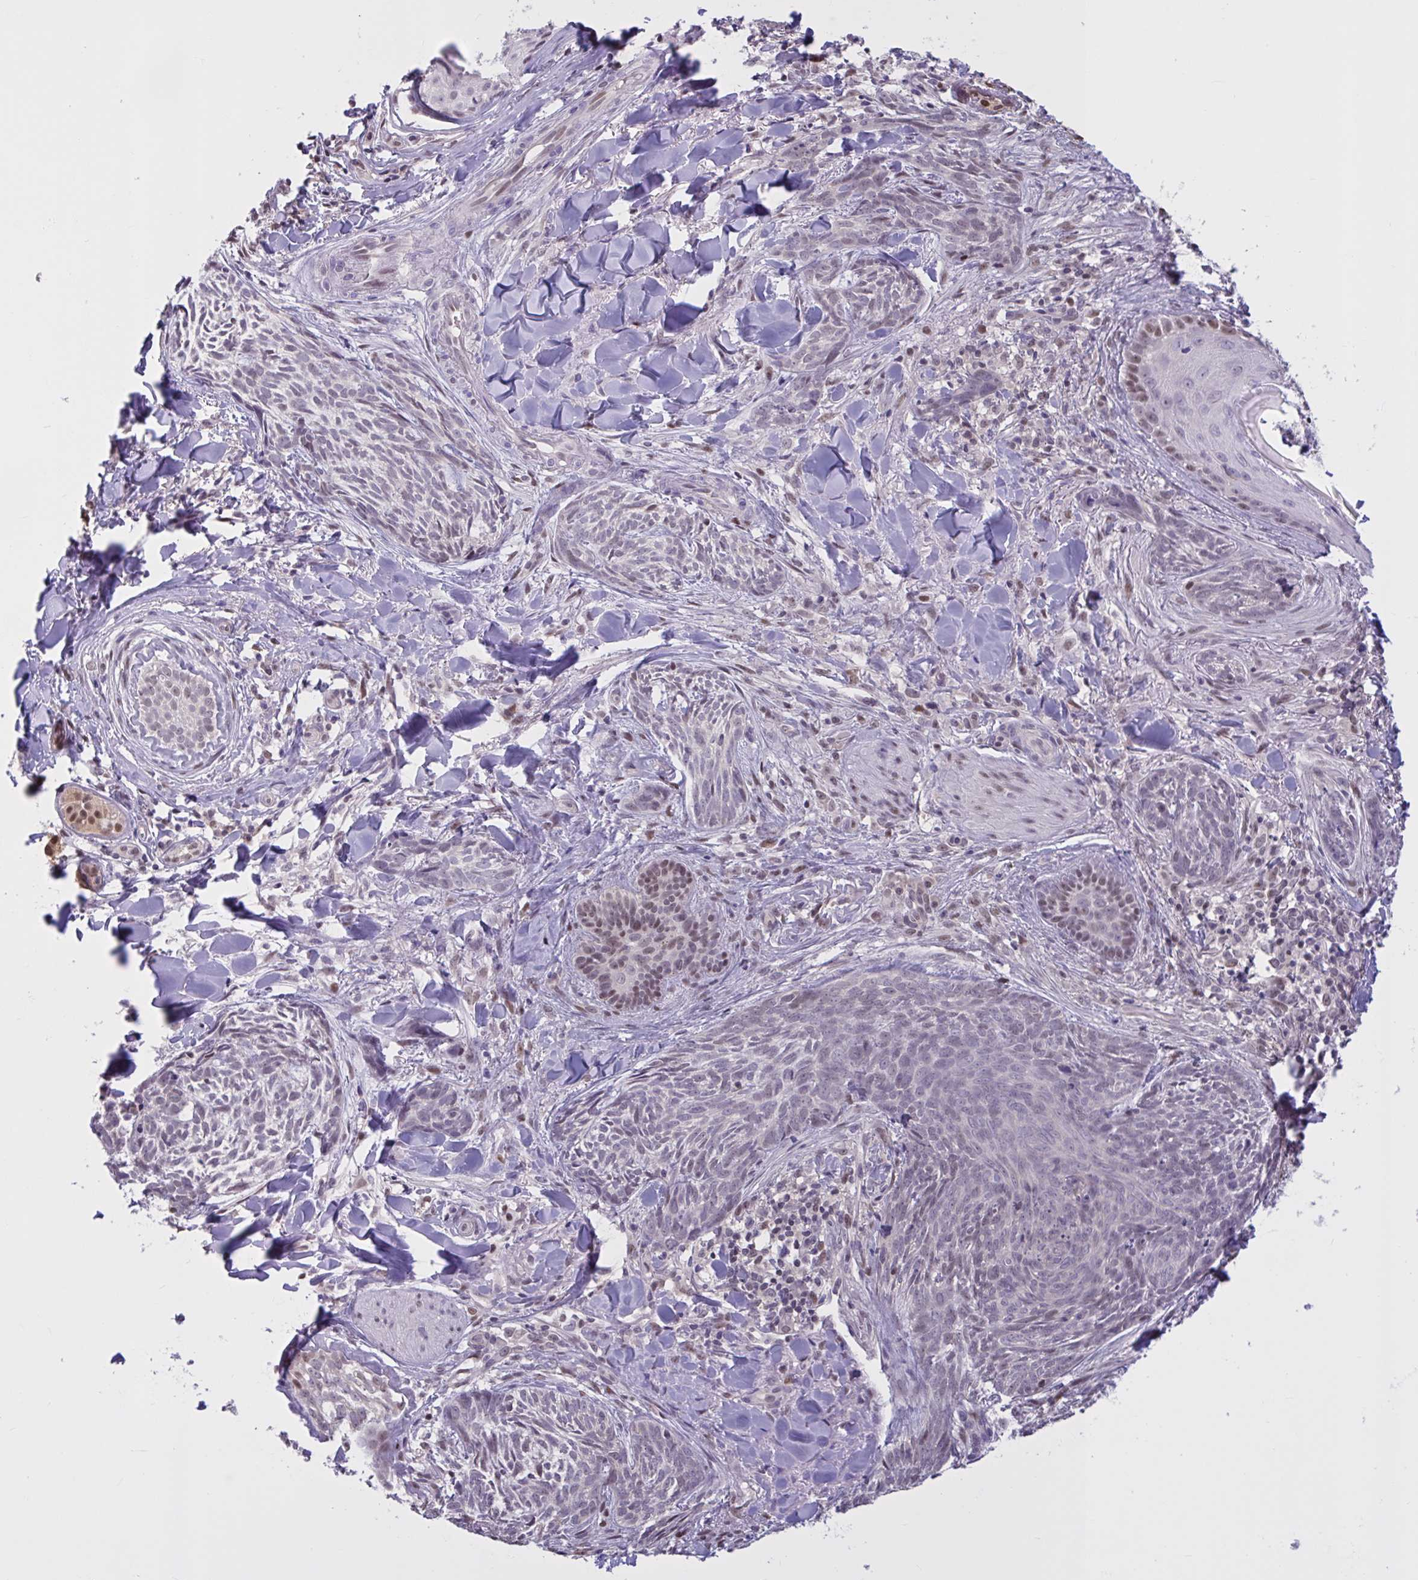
{"staining": {"intensity": "weak", "quantity": "<25%", "location": "nuclear"}, "tissue": "skin cancer", "cell_type": "Tumor cells", "image_type": "cancer", "snomed": [{"axis": "morphology", "description": "Basal cell carcinoma"}, {"axis": "topography", "description": "Skin"}], "caption": "Micrograph shows no protein positivity in tumor cells of skin basal cell carcinoma tissue. The staining is performed using DAB (3,3'-diaminobenzidine) brown chromogen with nuclei counter-stained in using hematoxylin.", "gene": "RBL1", "patient": {"sex": "female", "age": 93}}